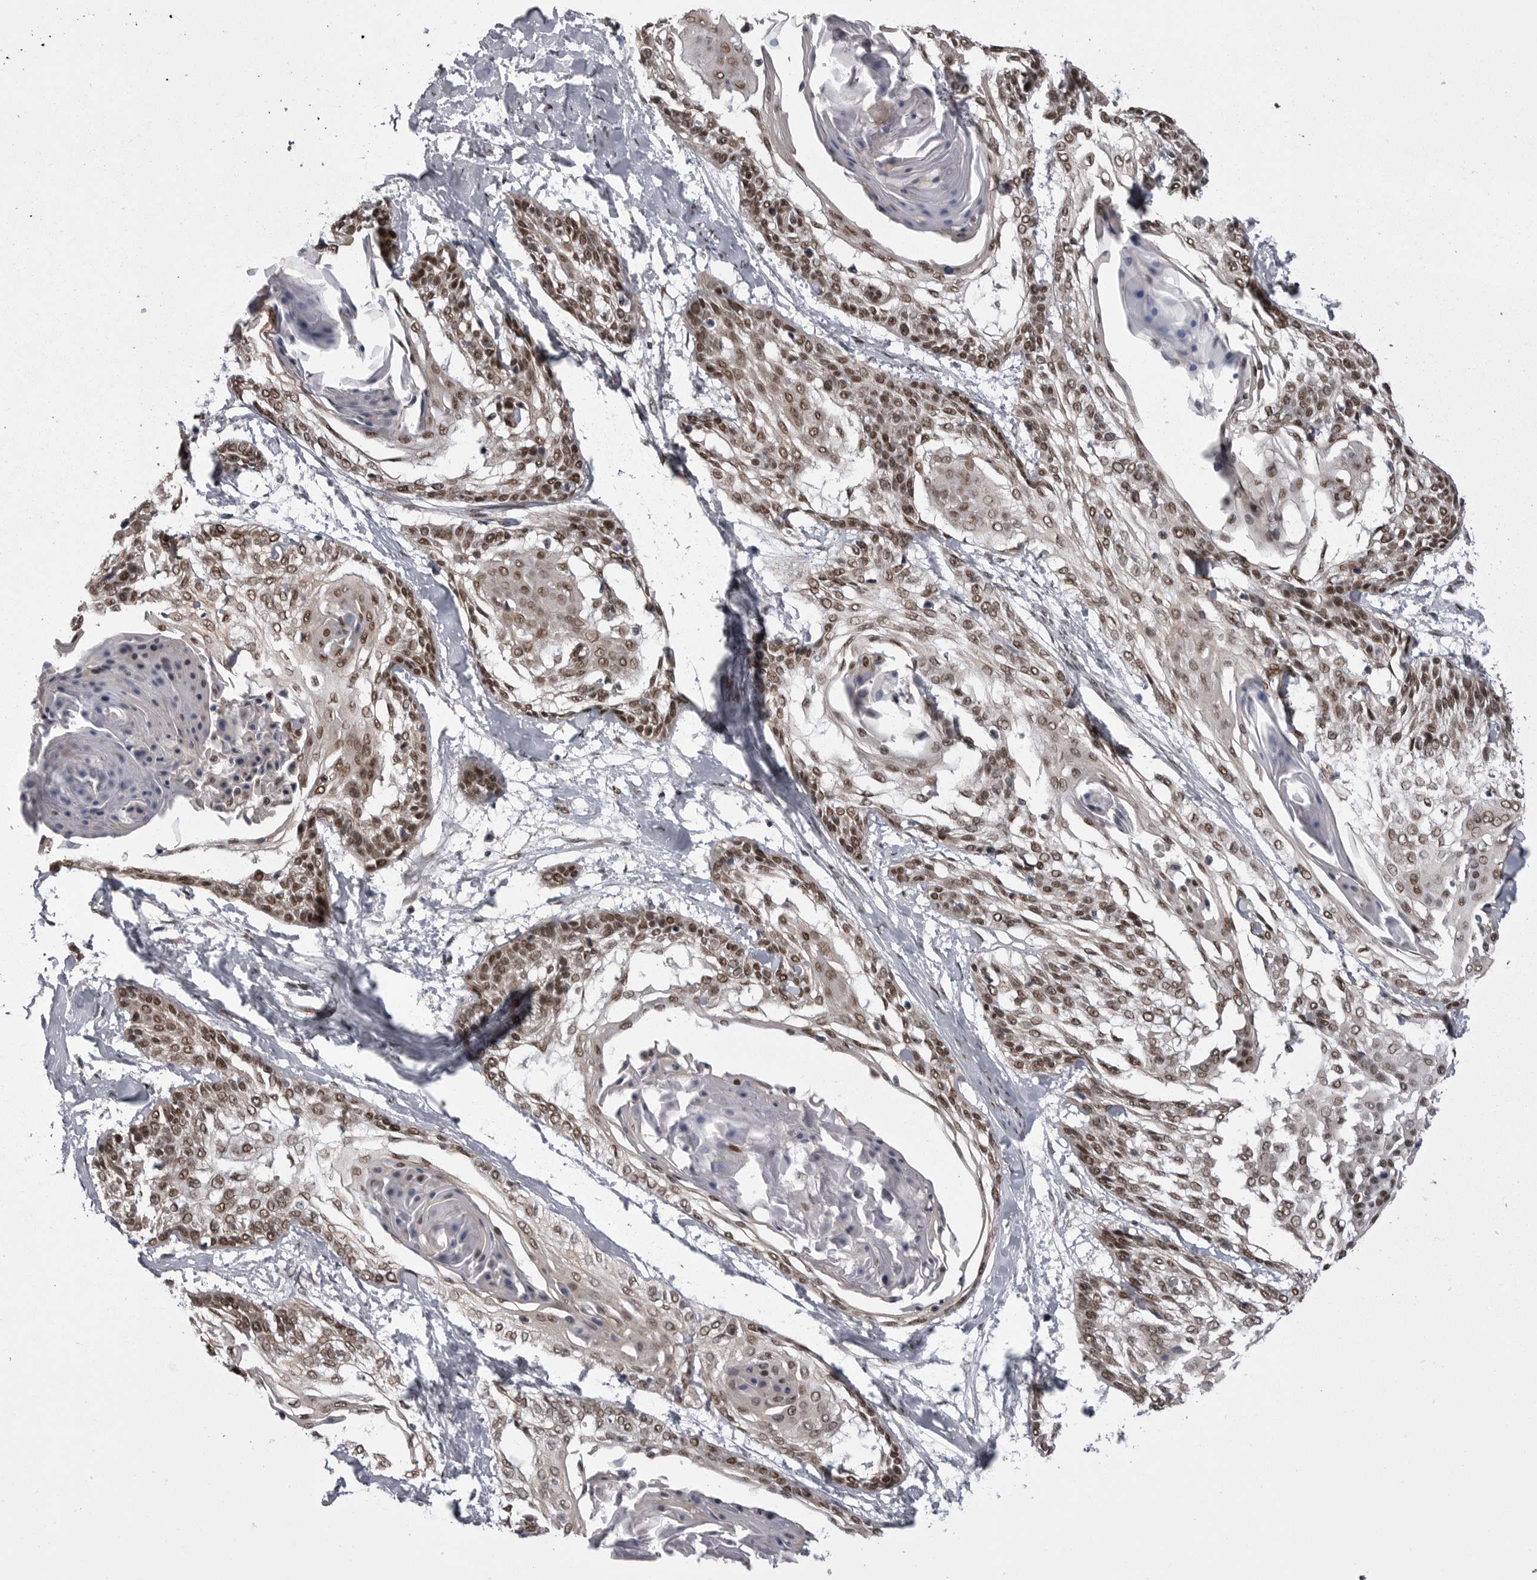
{"staining": {"intensity": "moderate", "quantity": ">75%", "location": "nuclear"}, "tissue": "cervical cancer", "cell_type": "Tumor cells", "image_type": "cancer", "snomed": [{"axis": "morphology", "description": "Squamous cell carcinoma, NOS"}, {"axis": "topography", "description": "Cervix"}], "caption": "Human cervical cancer (squamous cell carcinoma) stained with a brown dye exhibits moderate nuclear positive staining in approximately >75% of tumor cells.", "gene": "MEPCE", "patient": {"sex": "female", "age": 57}}